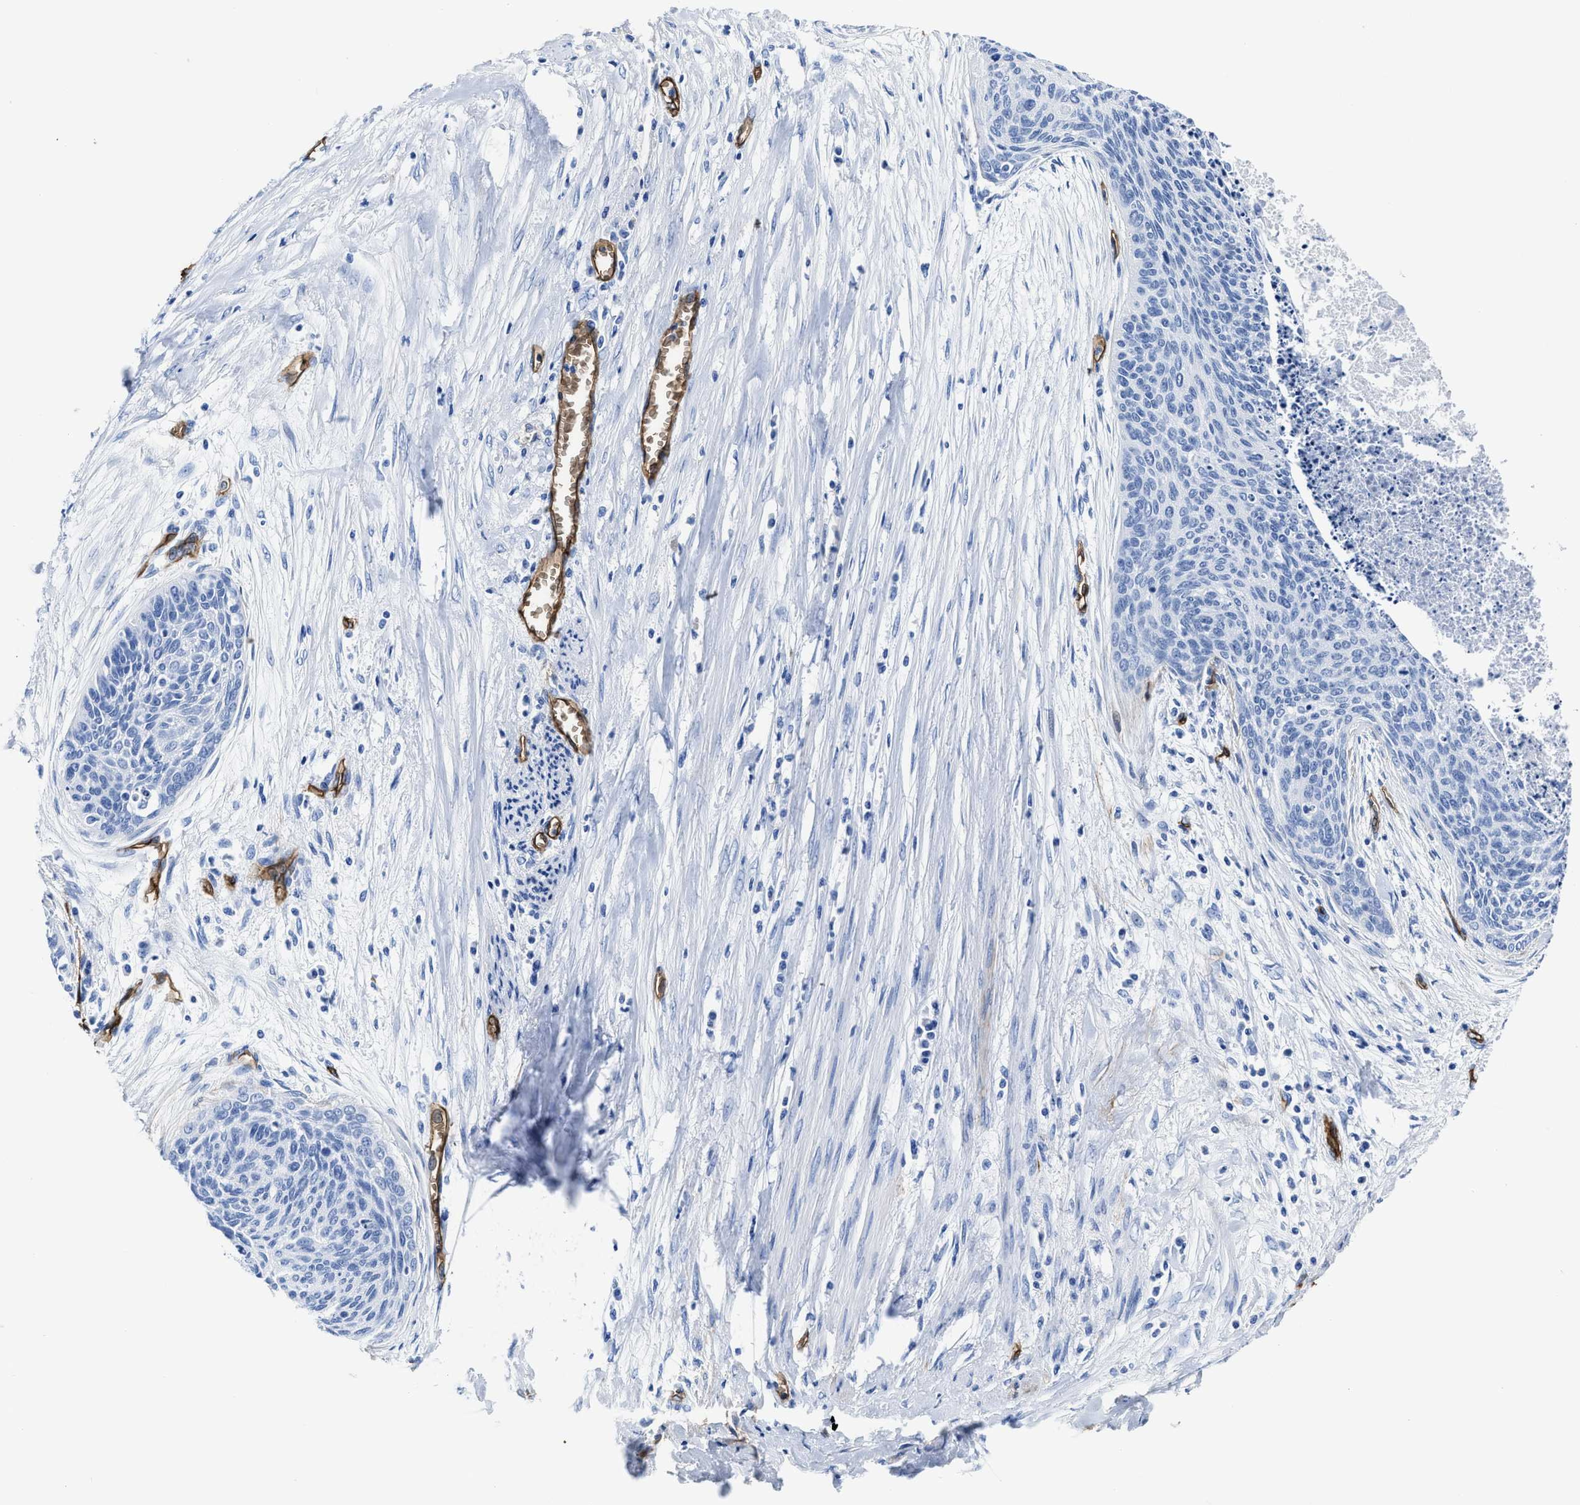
{"staining": {"intensity": "negative", "quantity": "none", "location": "none"}, "tissue": "cervical cancer", "cell_type": "Tumor cells", "image_type": "cancer", "snomed": [{"axis": "morphology", "description": "Squamous cell carcinoma, NOS"}, {"axis": "topography", "description": "Cervix"}], "caption": "Cervical cancer (squamous cell carcinoma) was stained to show a protein in brown. There is no significant positivity in tumor cells. The staining was performed using DAB (3,3'-diaminobenzidine) to visualize the protein expression in brown, while the nuclei were stained in blue with hematoxylin (Magnification: 20x).", "gene": "AQP1", "patient": {"sex": "female", "age": 55}}